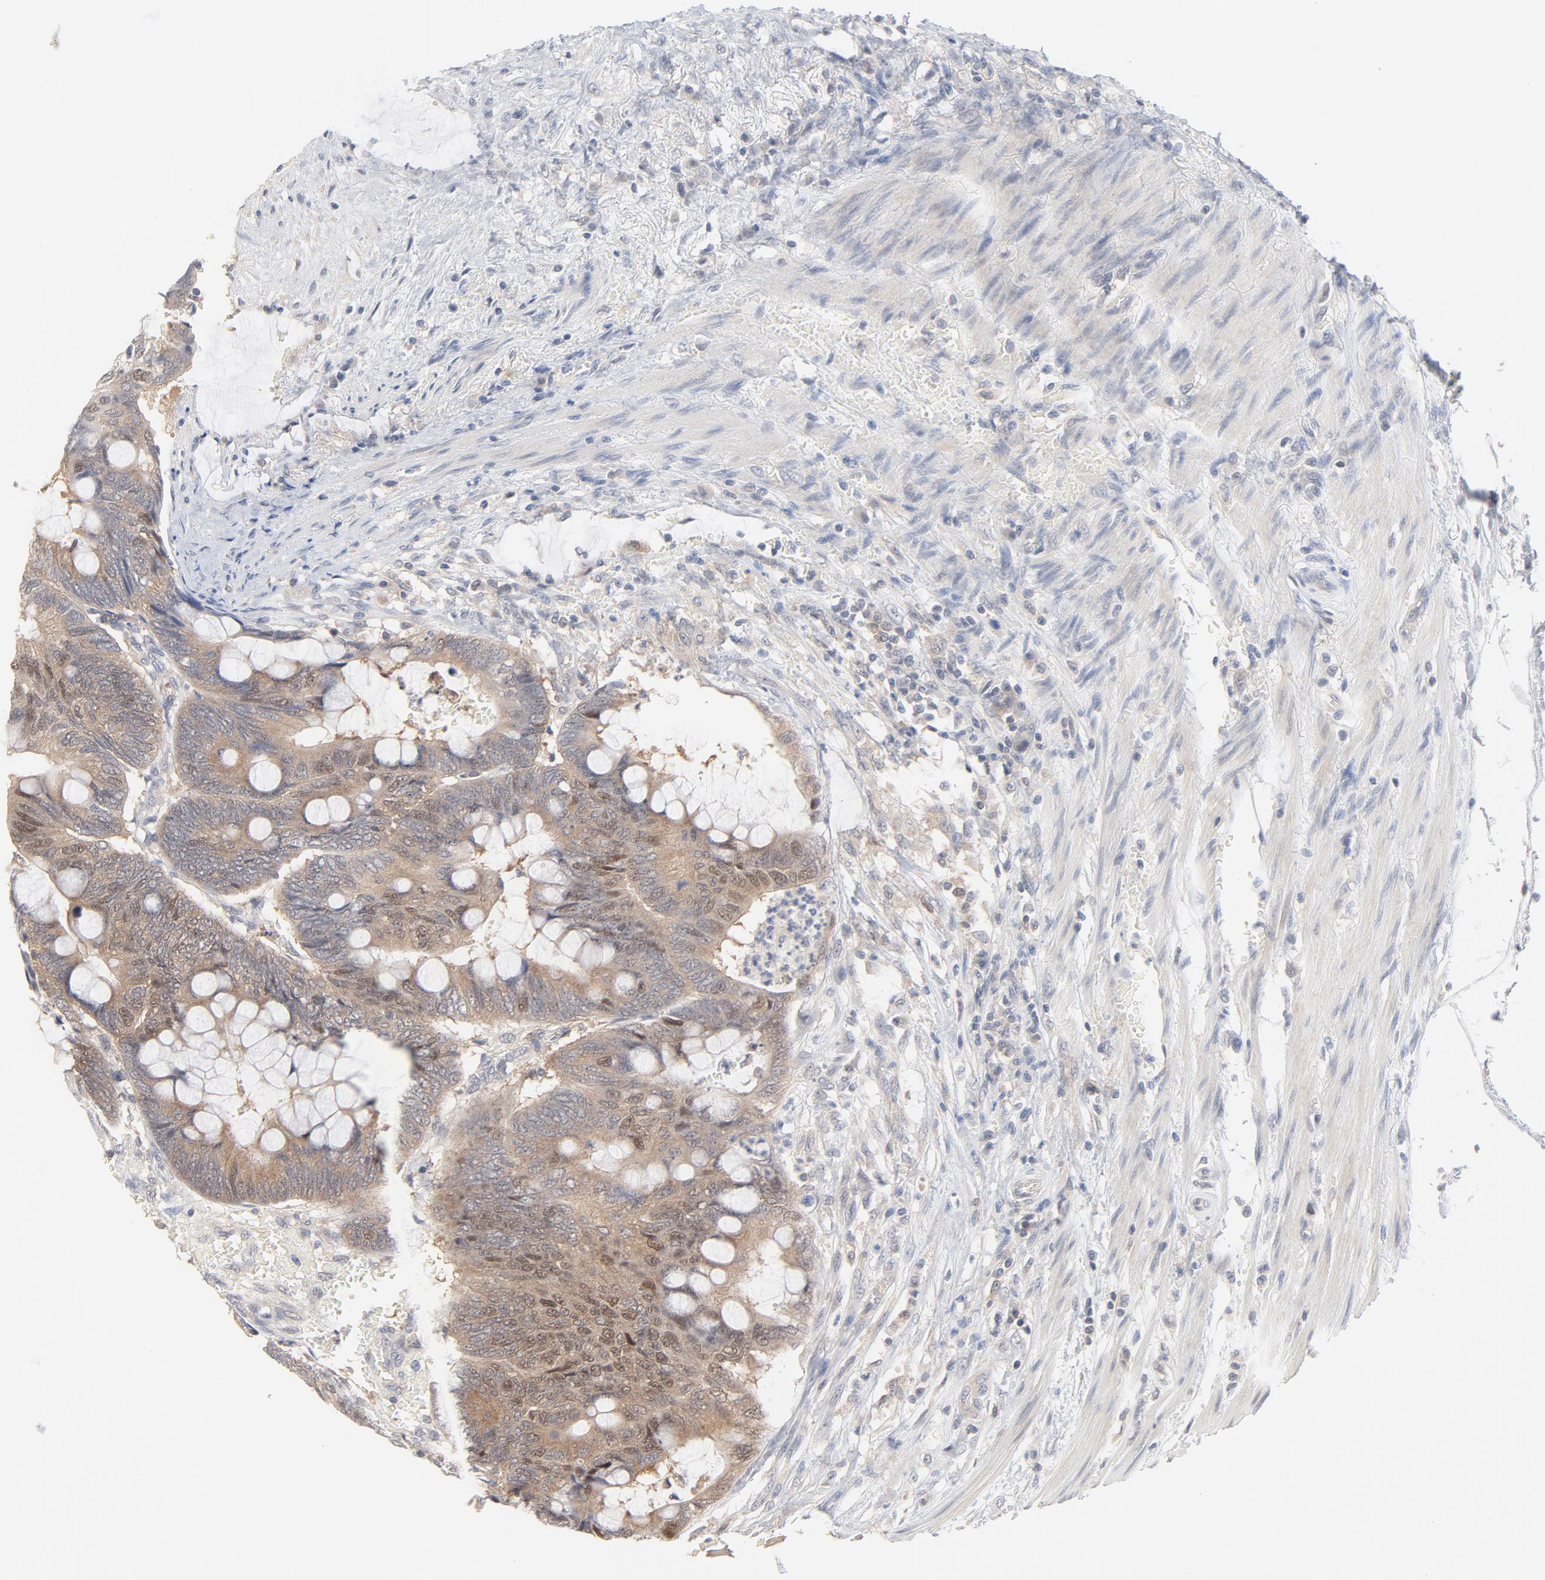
{"staining": {"intensity": "weak", "quantity": "<25%", "location": "cytoplasmic/membranous,nuclear"}, "tissue": "colorectal cancer", "cell_type": "Tumor cells", "image_type": "cancer", "snomed": [{"axis": "morphology", "description": "Normal tissue, NOS"}, {"axis": "morphology", "description": "Adenocarcinoma, NOS"}, {"axis": "topography", "description": "Rectum"}], "caption": "A high-resolution photomicrograph shows IHC staining of adenocarcinoma (colorectal), which displays no significant staining in tumor cells.", "gene": "UBL4A", "patient": {"sex": "male", "age": 92}}